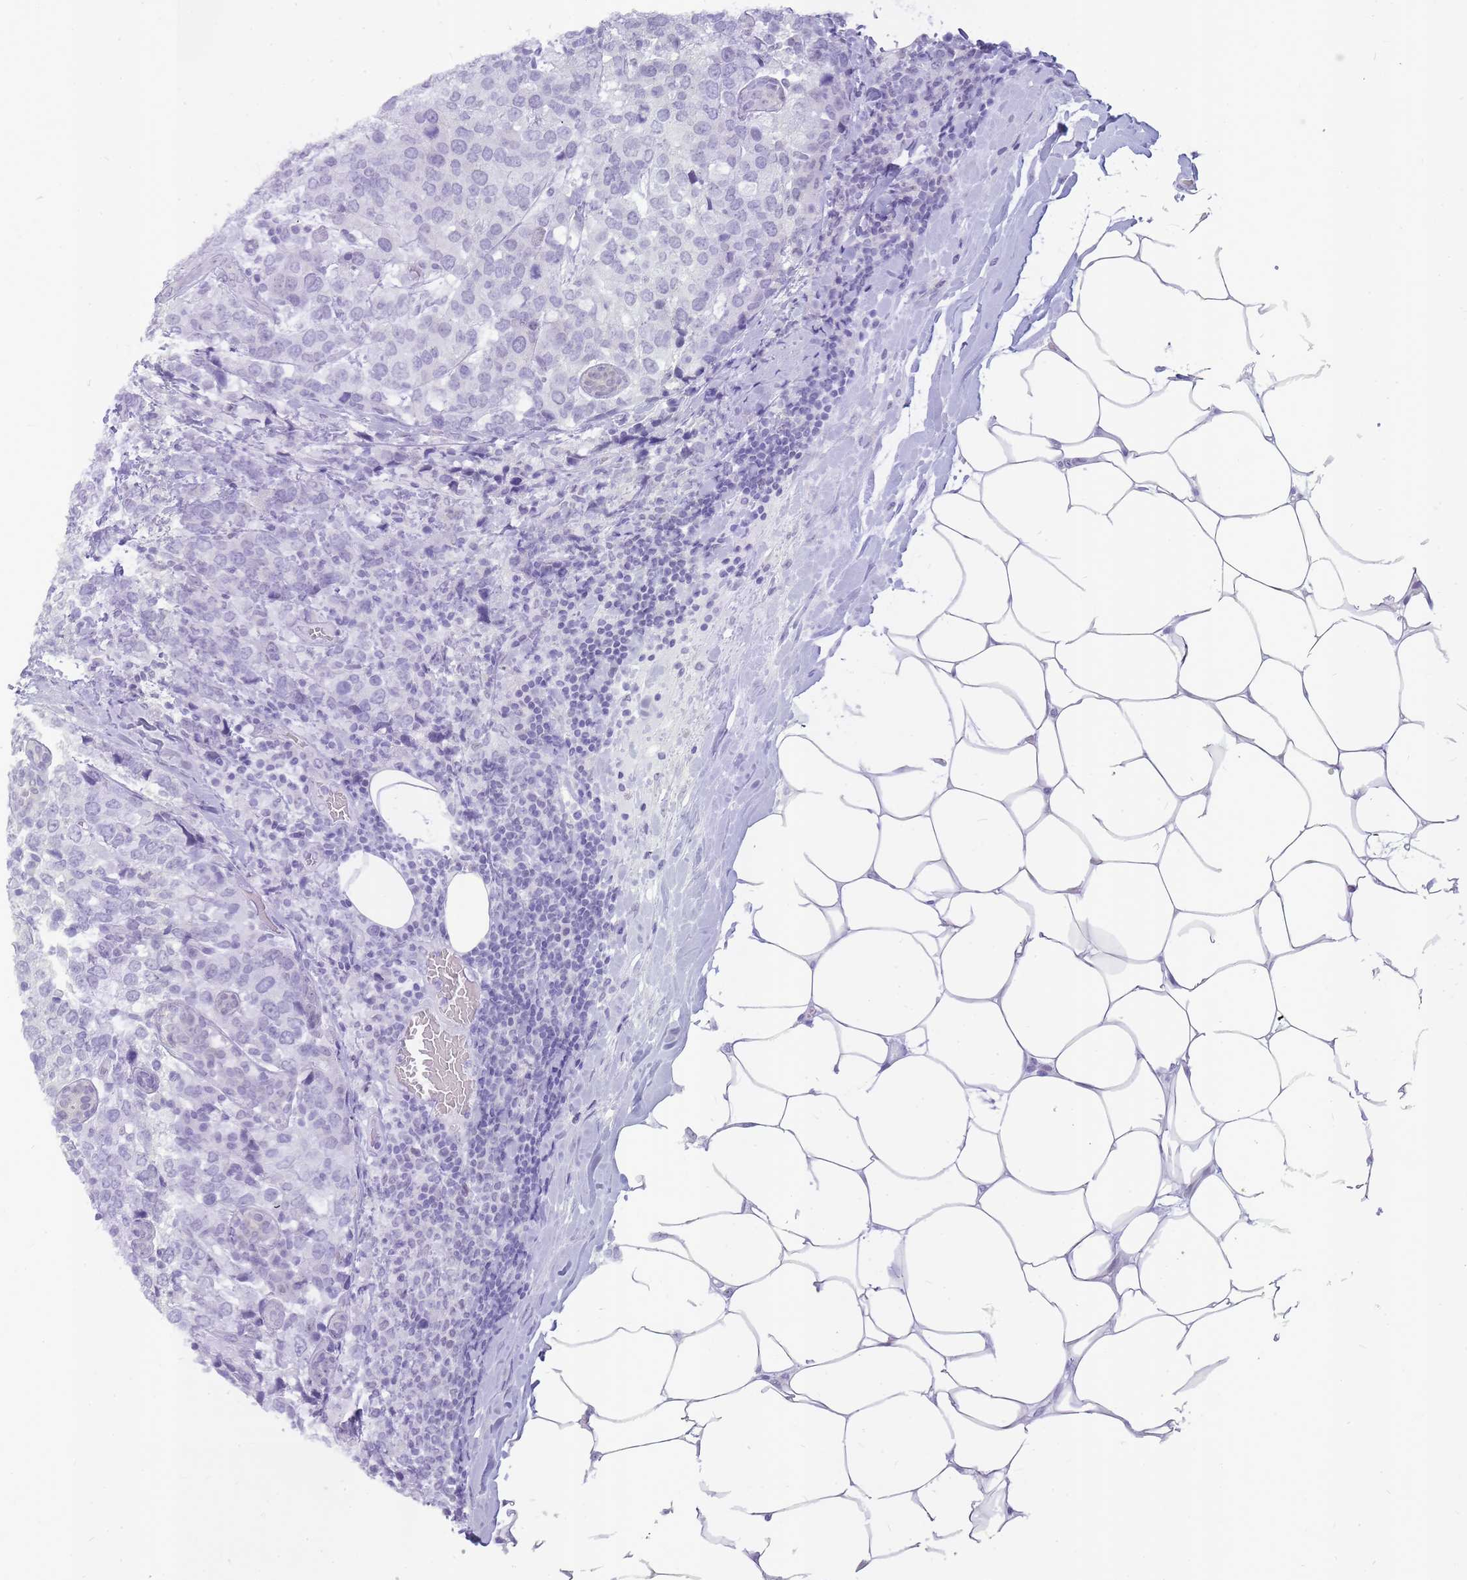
{"staining": {"intensity": "negative", "quantity": "none", "location": "none"}, "tissue": "breast cancer", "cell_type": "Tumor cells", "image_type": "cancer", "snomed": [{"axis": "morphology", "description": "Lobular carcinoma"}, {"axis": "topography", "description": "Breast"}], "caption": "DAB (3,3'-diaminobenzidine) immunohistochemical staining of human breast cancer (lobular carcinoma) reveals no significant staining in tumor cells.", "gene": "INS", "patient": {"sex": "female", "age": 59}}